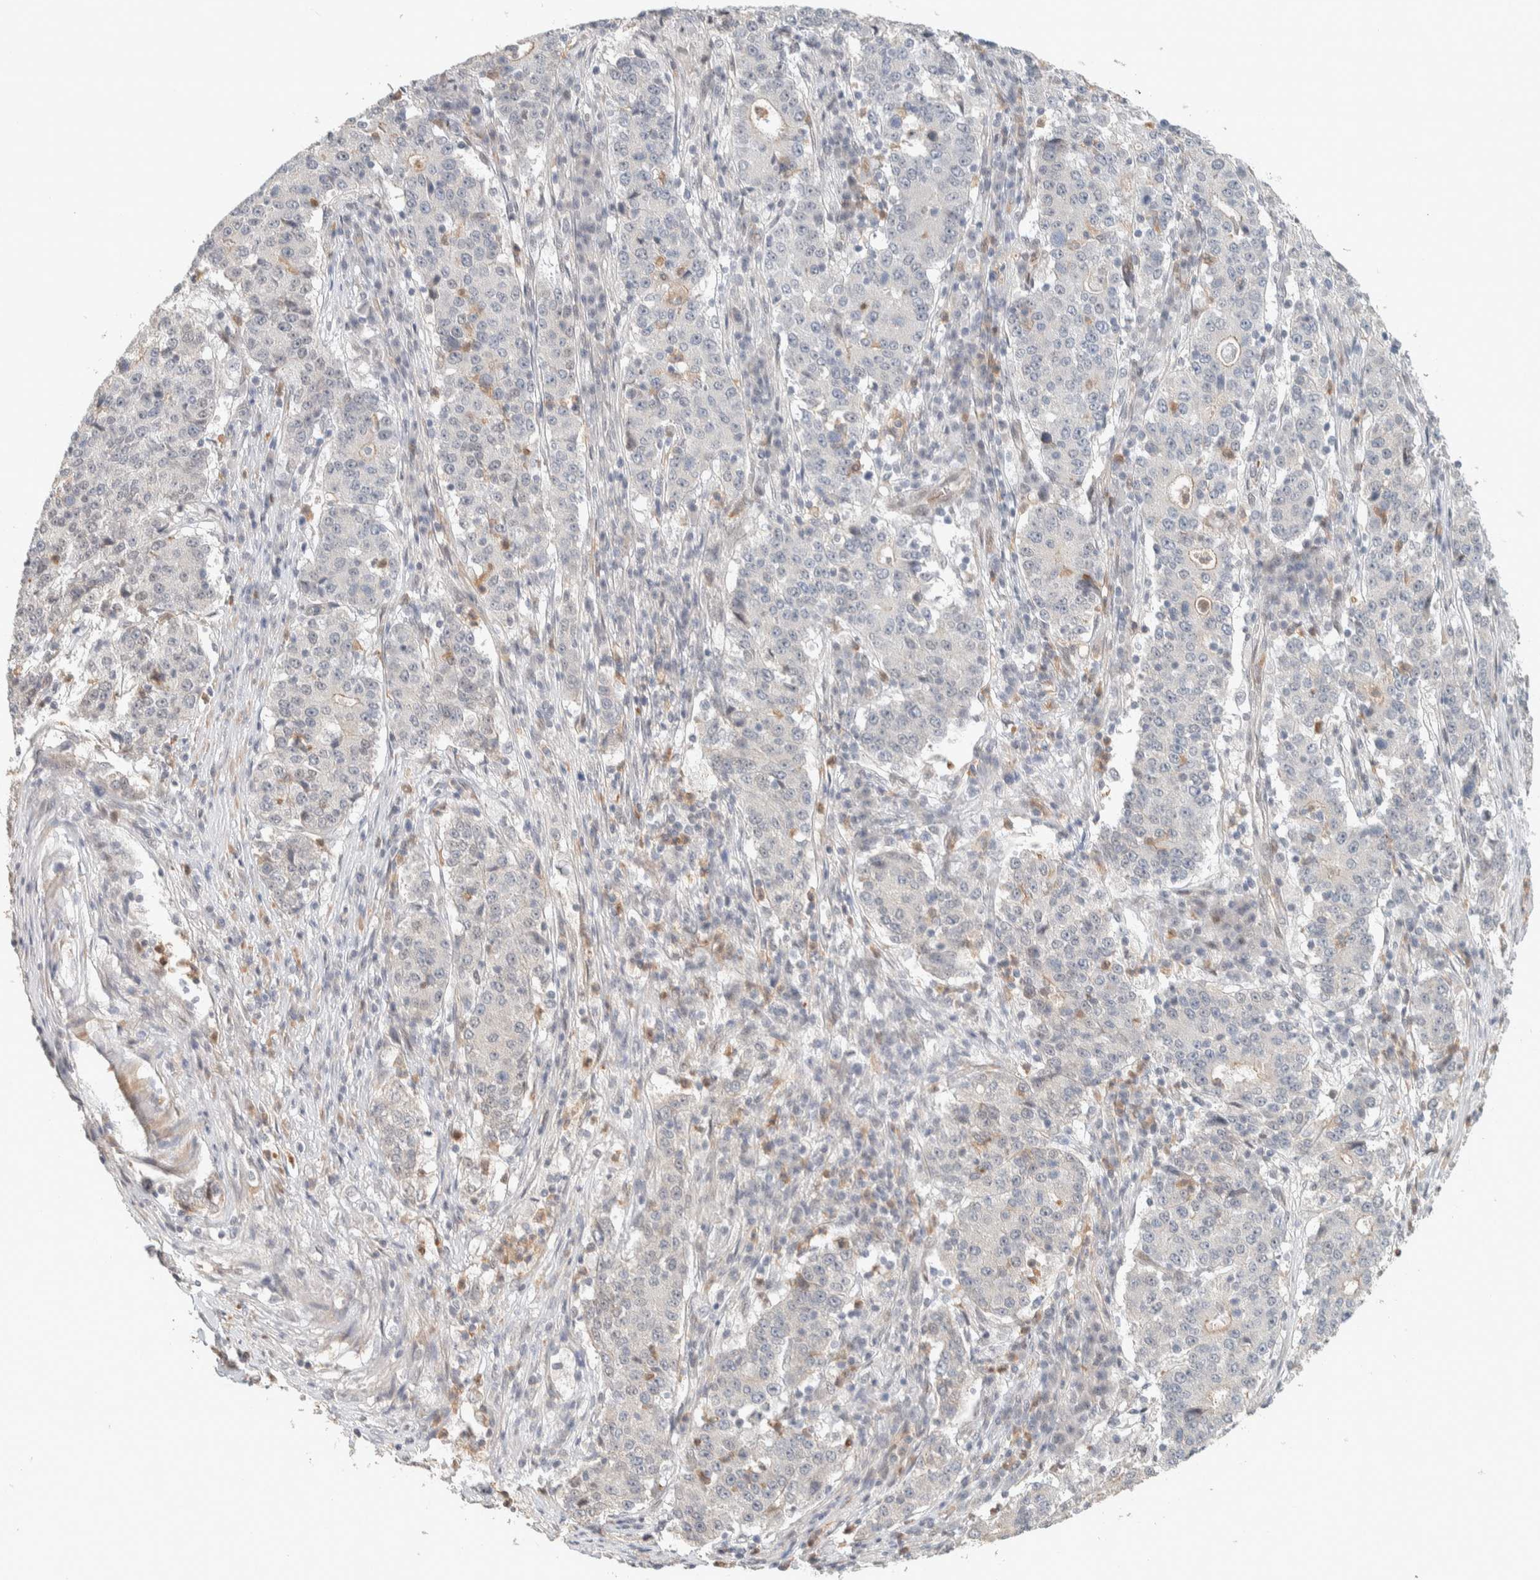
{"staining": {"intensity": "negative", "quantity": "none", "location": "none"}, "tissue": "stomach cancer", "cell_type": "Tumor cells", "image_type": "cancer", "snomed": [{"axis": "morphology", "description": "Adenocarcinoma, NOS"}, {"axis": "topography", "description": "Stomach"}], "caption": "An IHC image of stomach adenocarcinoma is shown. There is no staining in tumor cells of stomach adenocarcinoma.", "gene": "ZBTB2", "patient": {"sex": "male", "age": 59}}